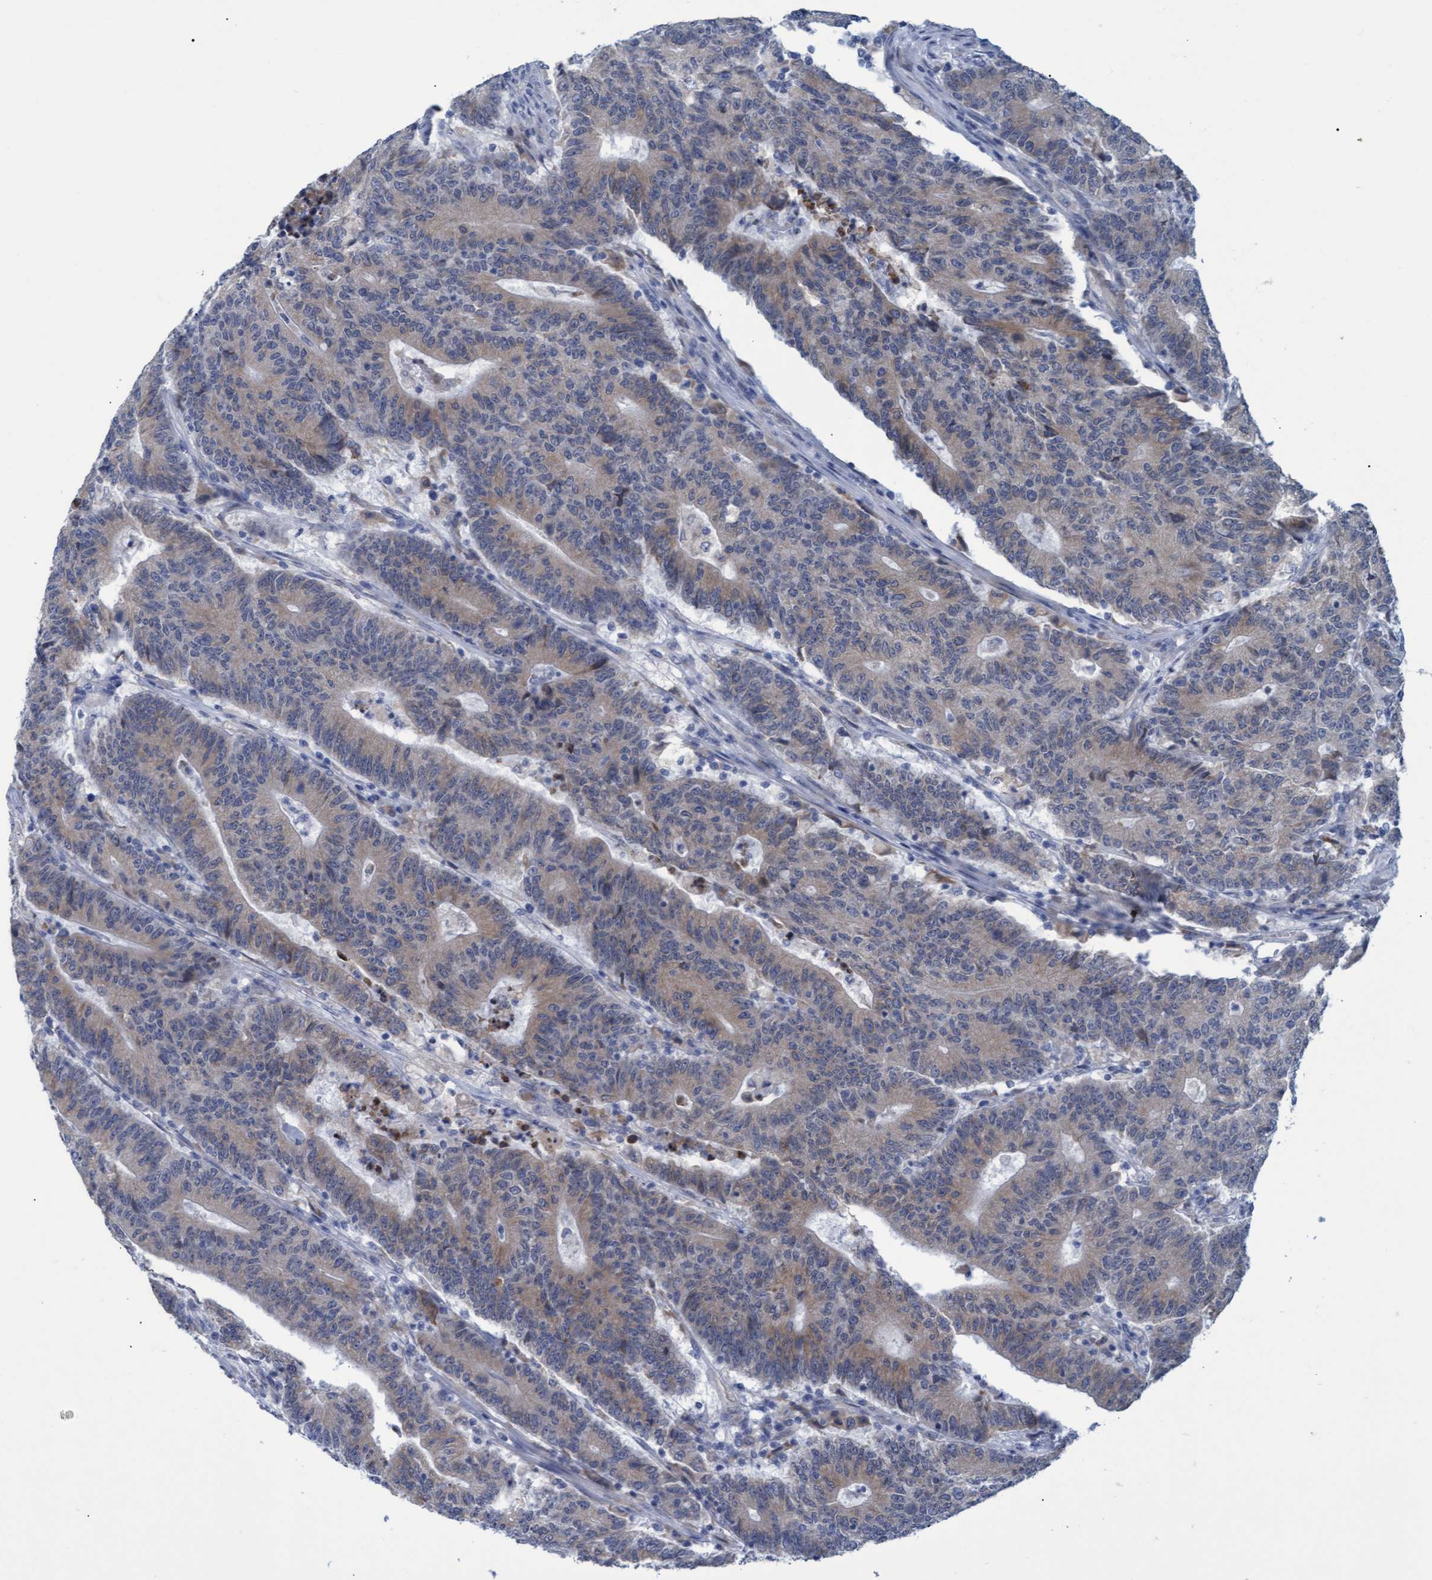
{"staining": {"intensity": "weak", "quantity": ">75%", "location": "cytoplasmic/membranous"}, "tissue": "colorectal cancer", "cell_type": "Tumor cells", "image_type": "cancer", "snomed": [{"axis": "morphology", "description": "Normal tissue, NOS"}, {"axis": "morphology", "description": "Adenocarcinoma, NOS"}, {"axis": "topography", "description": "Colon"}], "caption": "This image demonstrates immunohistochemistry staining of colorectal adenocarcinoma, with low weak cytoplasmic/membranous expression in about >75% of tumor cells.", "gene": "SSTR3", "patient": {"sex": "female", "age": 75}}